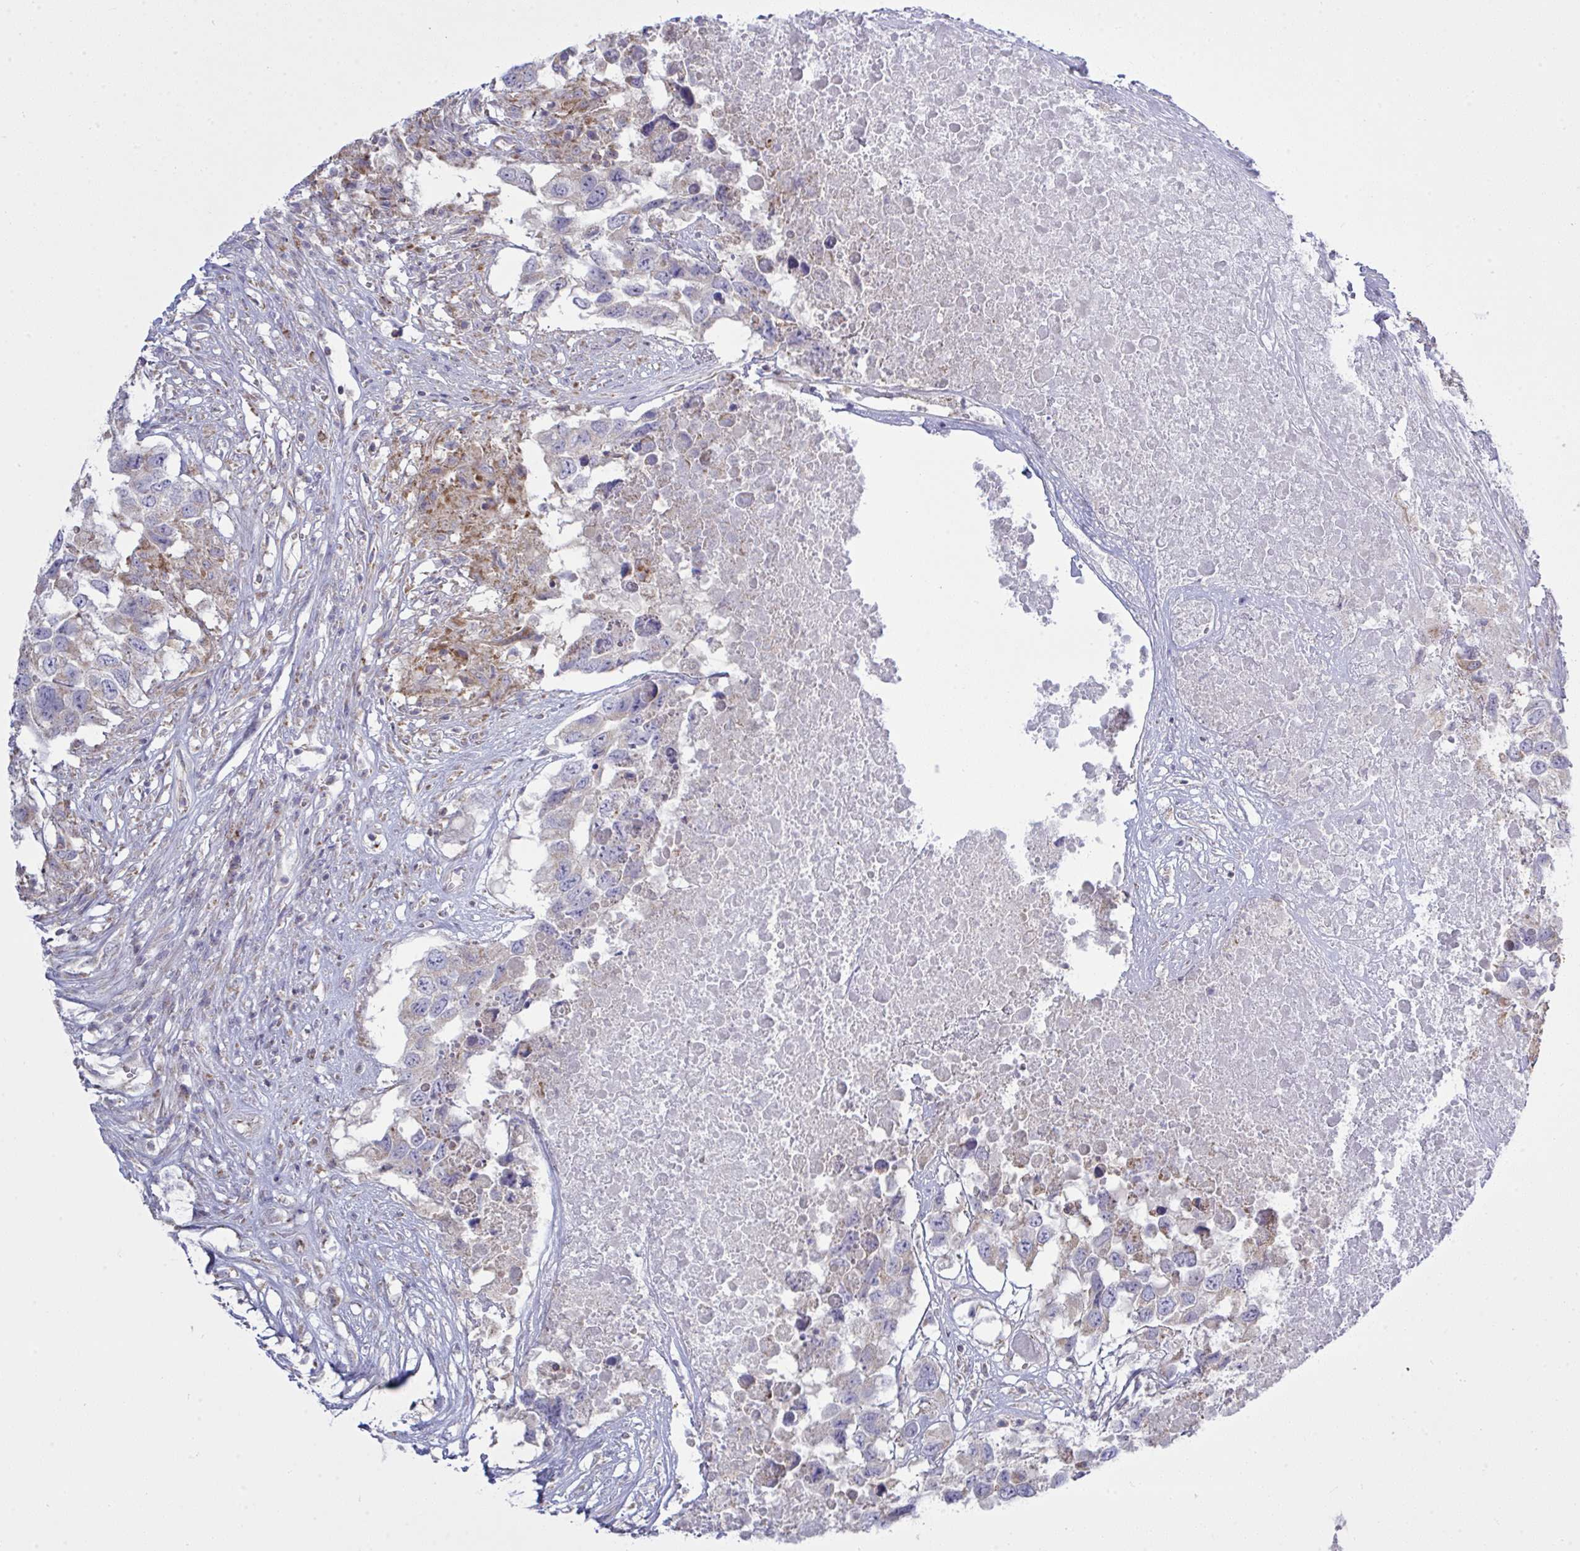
{"staining": {"intensity": "negative", "quantity": "none", "location": "none"}, "tissue": "testis cancer", "cell_type": "Tumor cells", "image_type": "cancer", "snomed": [{"axis": "morphology", "description": "Carcinoma, Embryonal, NOS"}, {"axis": "topography", "description": "Testis"}], "caption": "IHC of testis embryonal carcinoma shows no positivity in tumor cells.", "gene": "NDUFA7", "patient": {"sex": "male", "age": 83}}